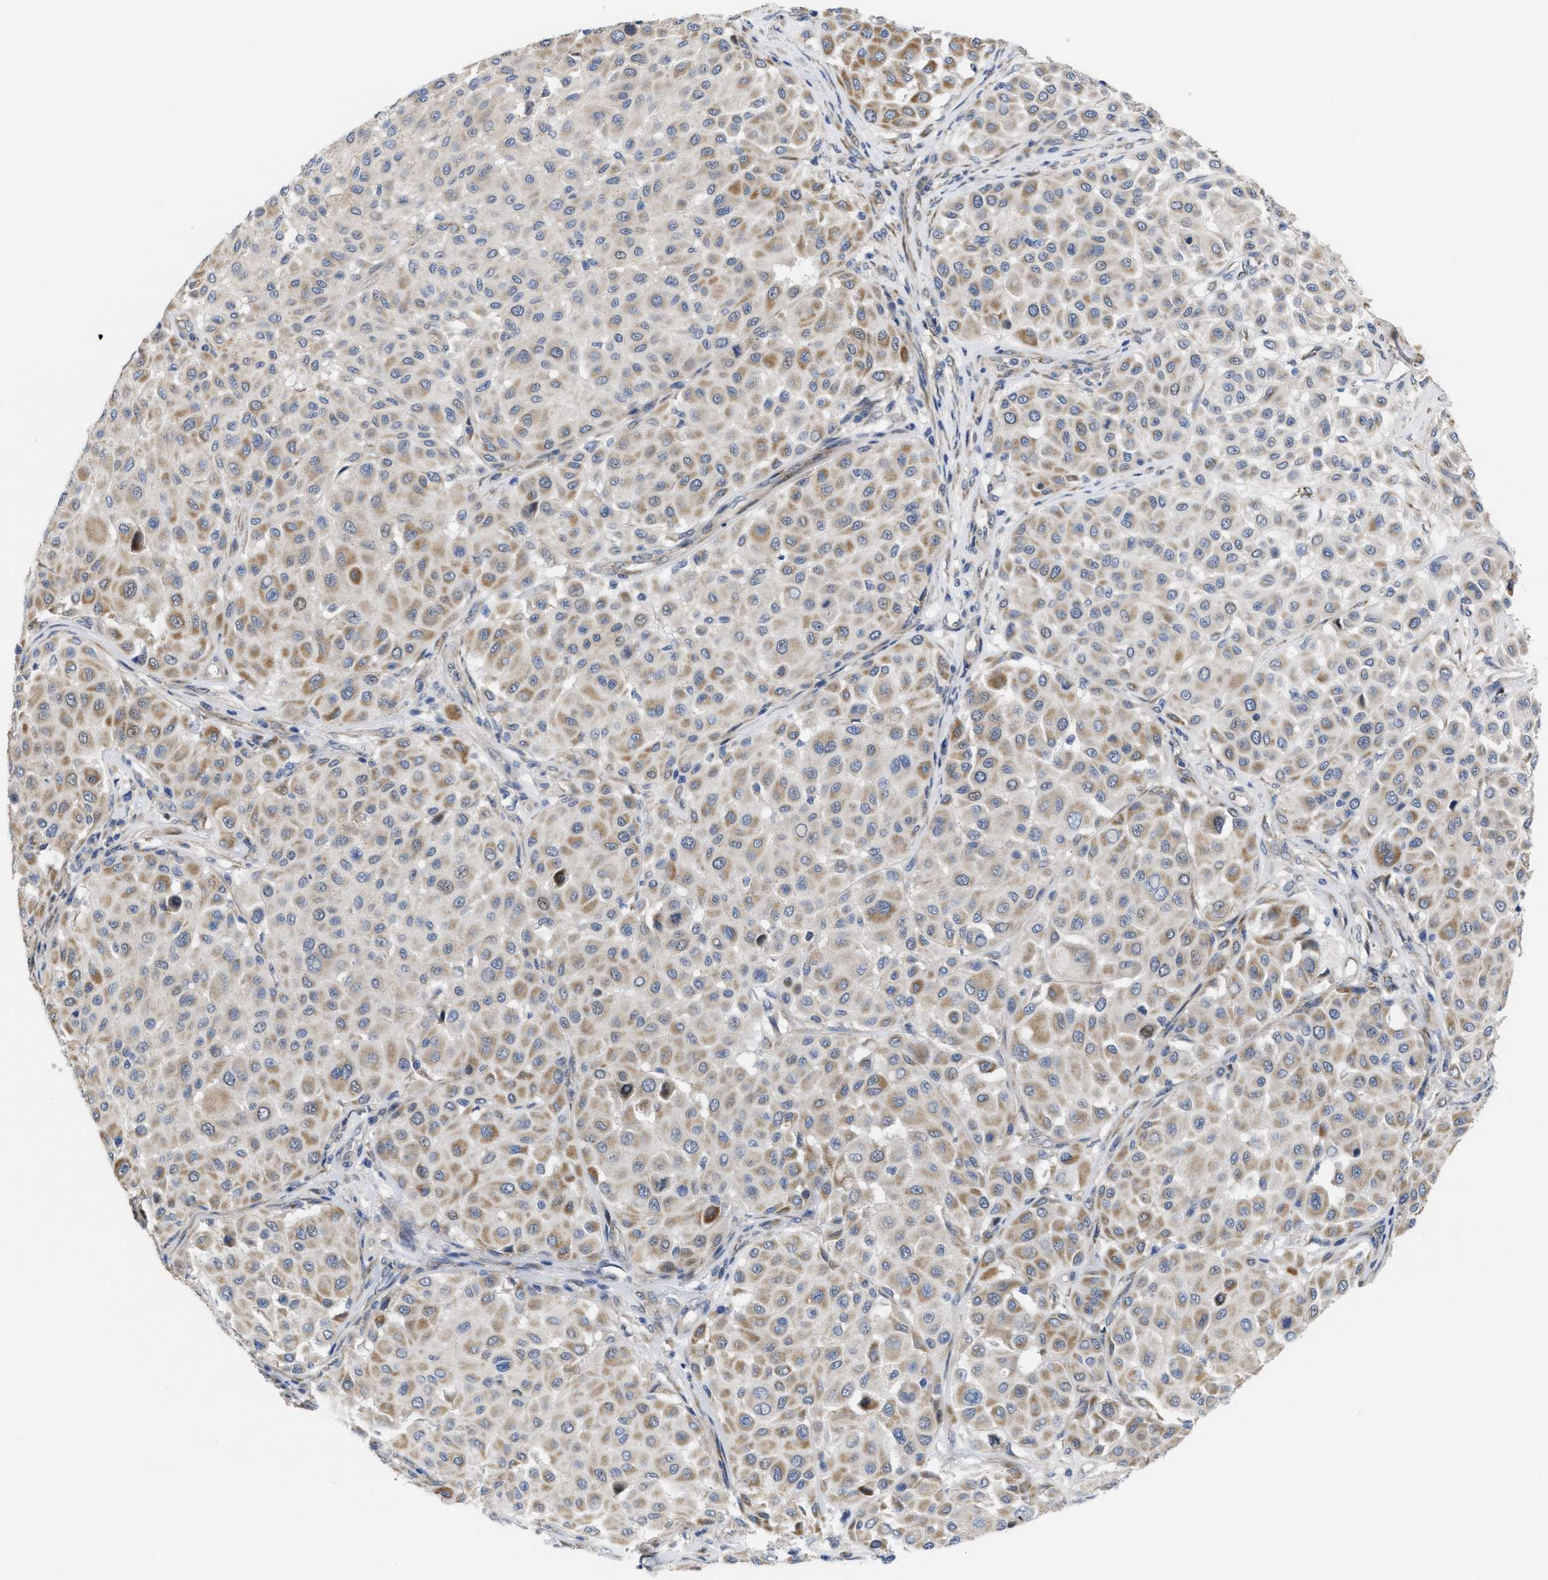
{"staining": {"intensity": "weak", "quantity": ">75%", "location": "cytoplasmic/membranous"}, "tissue": "melanoma", "cell_type": "Tumor cells", "image_type": "cancer", "snomed": [{"axis": "morphology", "description": "Malignant melanoma, Metastatic site"}, {"axis": "topography", "description": "Soft tissue"}], "caption": "Protein analysis of melanoma tissue reveals weak cytoplasmic/membranous staining in approximately >75% of tumor cells.", "gene": "CDPF1", "patient": {"sex": "male", "age": 41}}